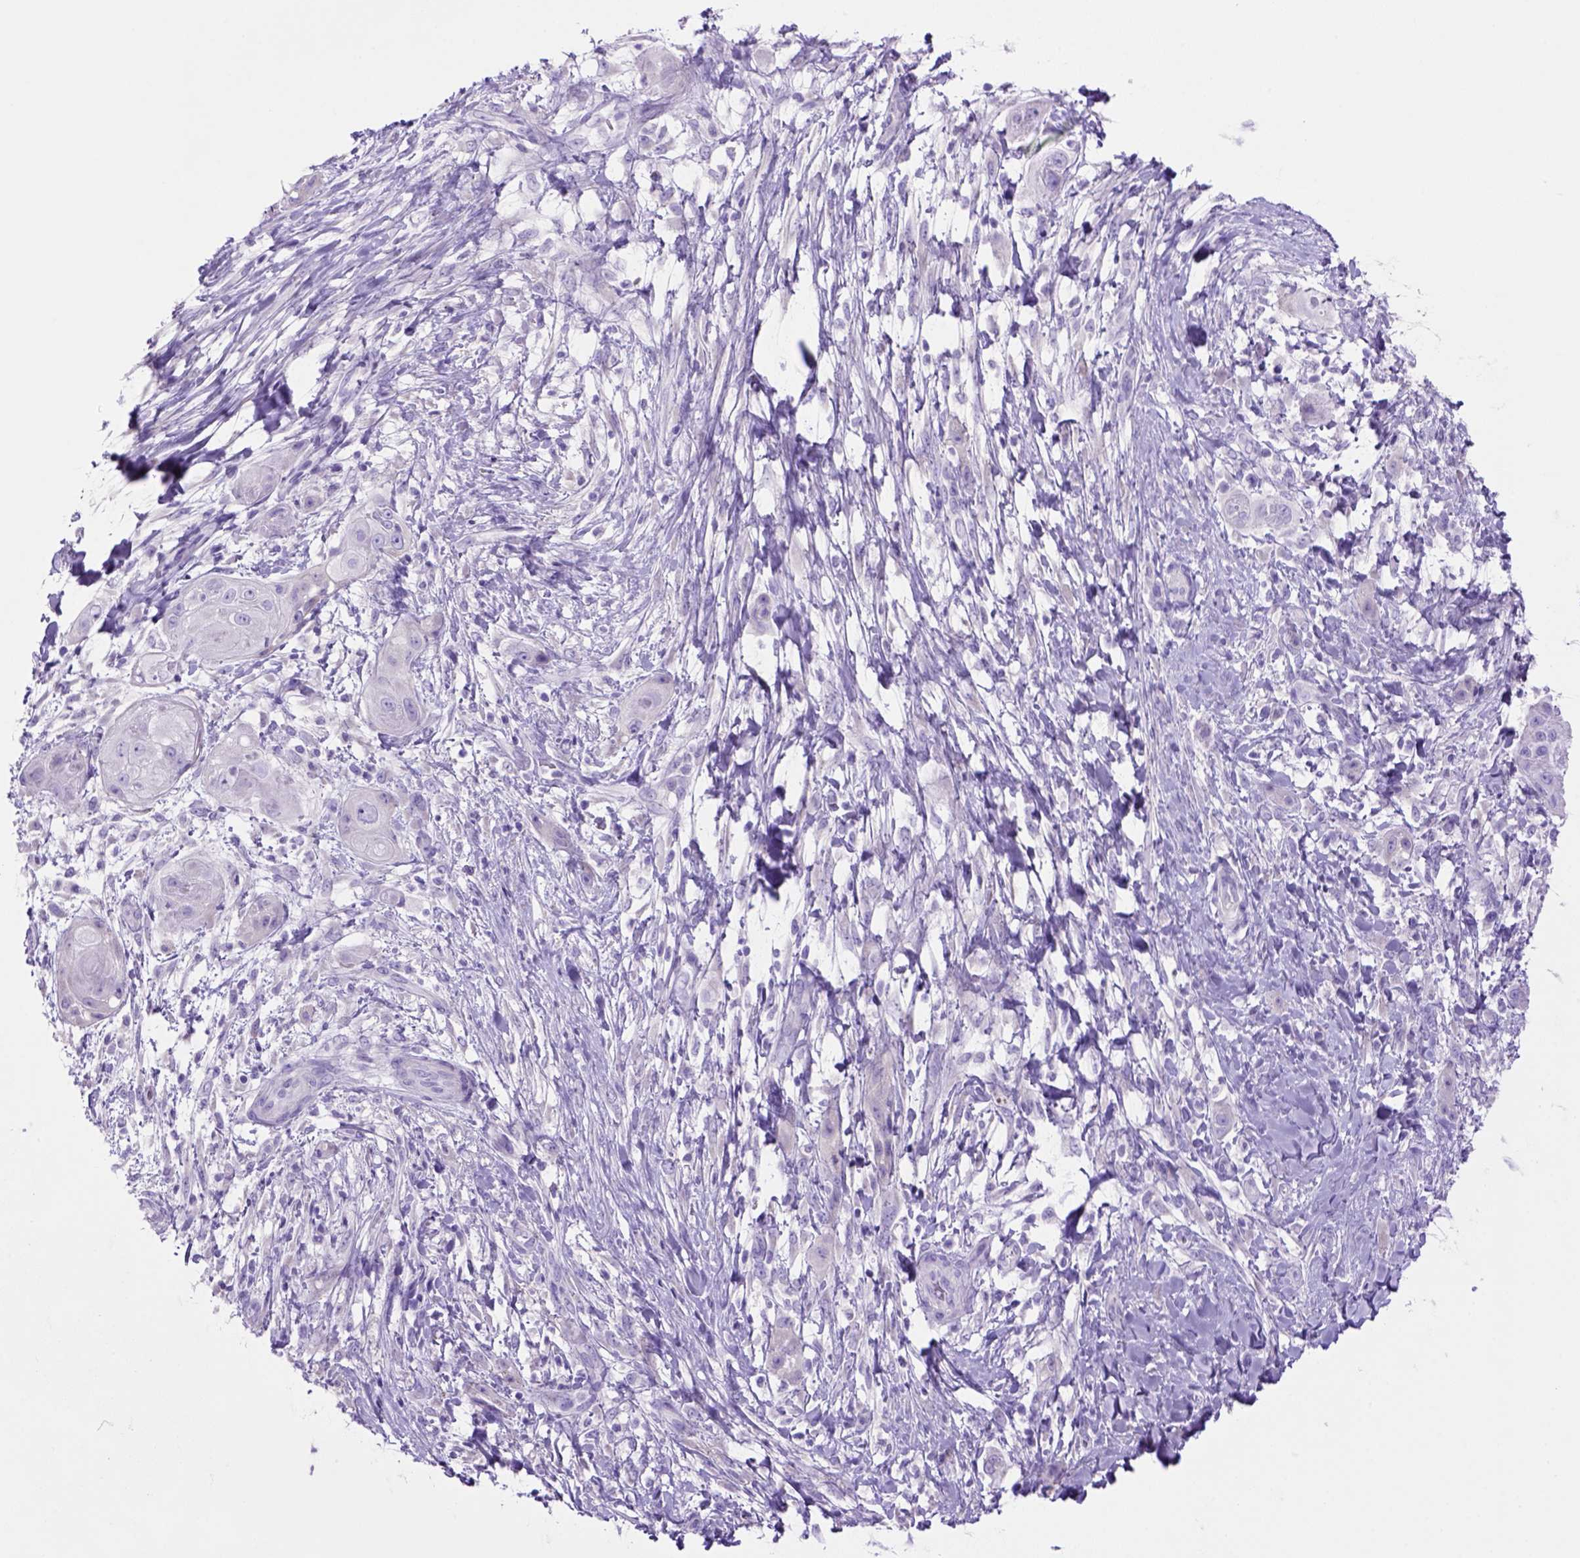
{"staining": {"intensity": "negative", "quantity": "none", "location": "none"}, "tissue": "skin cancer", "cell_type": "Tumor cells", "image_type": "cancer", "snomed": [{"axis": "morphology", "description": "Squamous cell carcinoma, NOS"}, {"axis": "topography", "description": "Skin"}], "caption": "Tumor cells are negative for brown protein staining in squamous cell carcinoma (skin). Nuclei are stained in blue.", "gene": "SIRPD", "patient": {"sex": "male", "age": 62}}